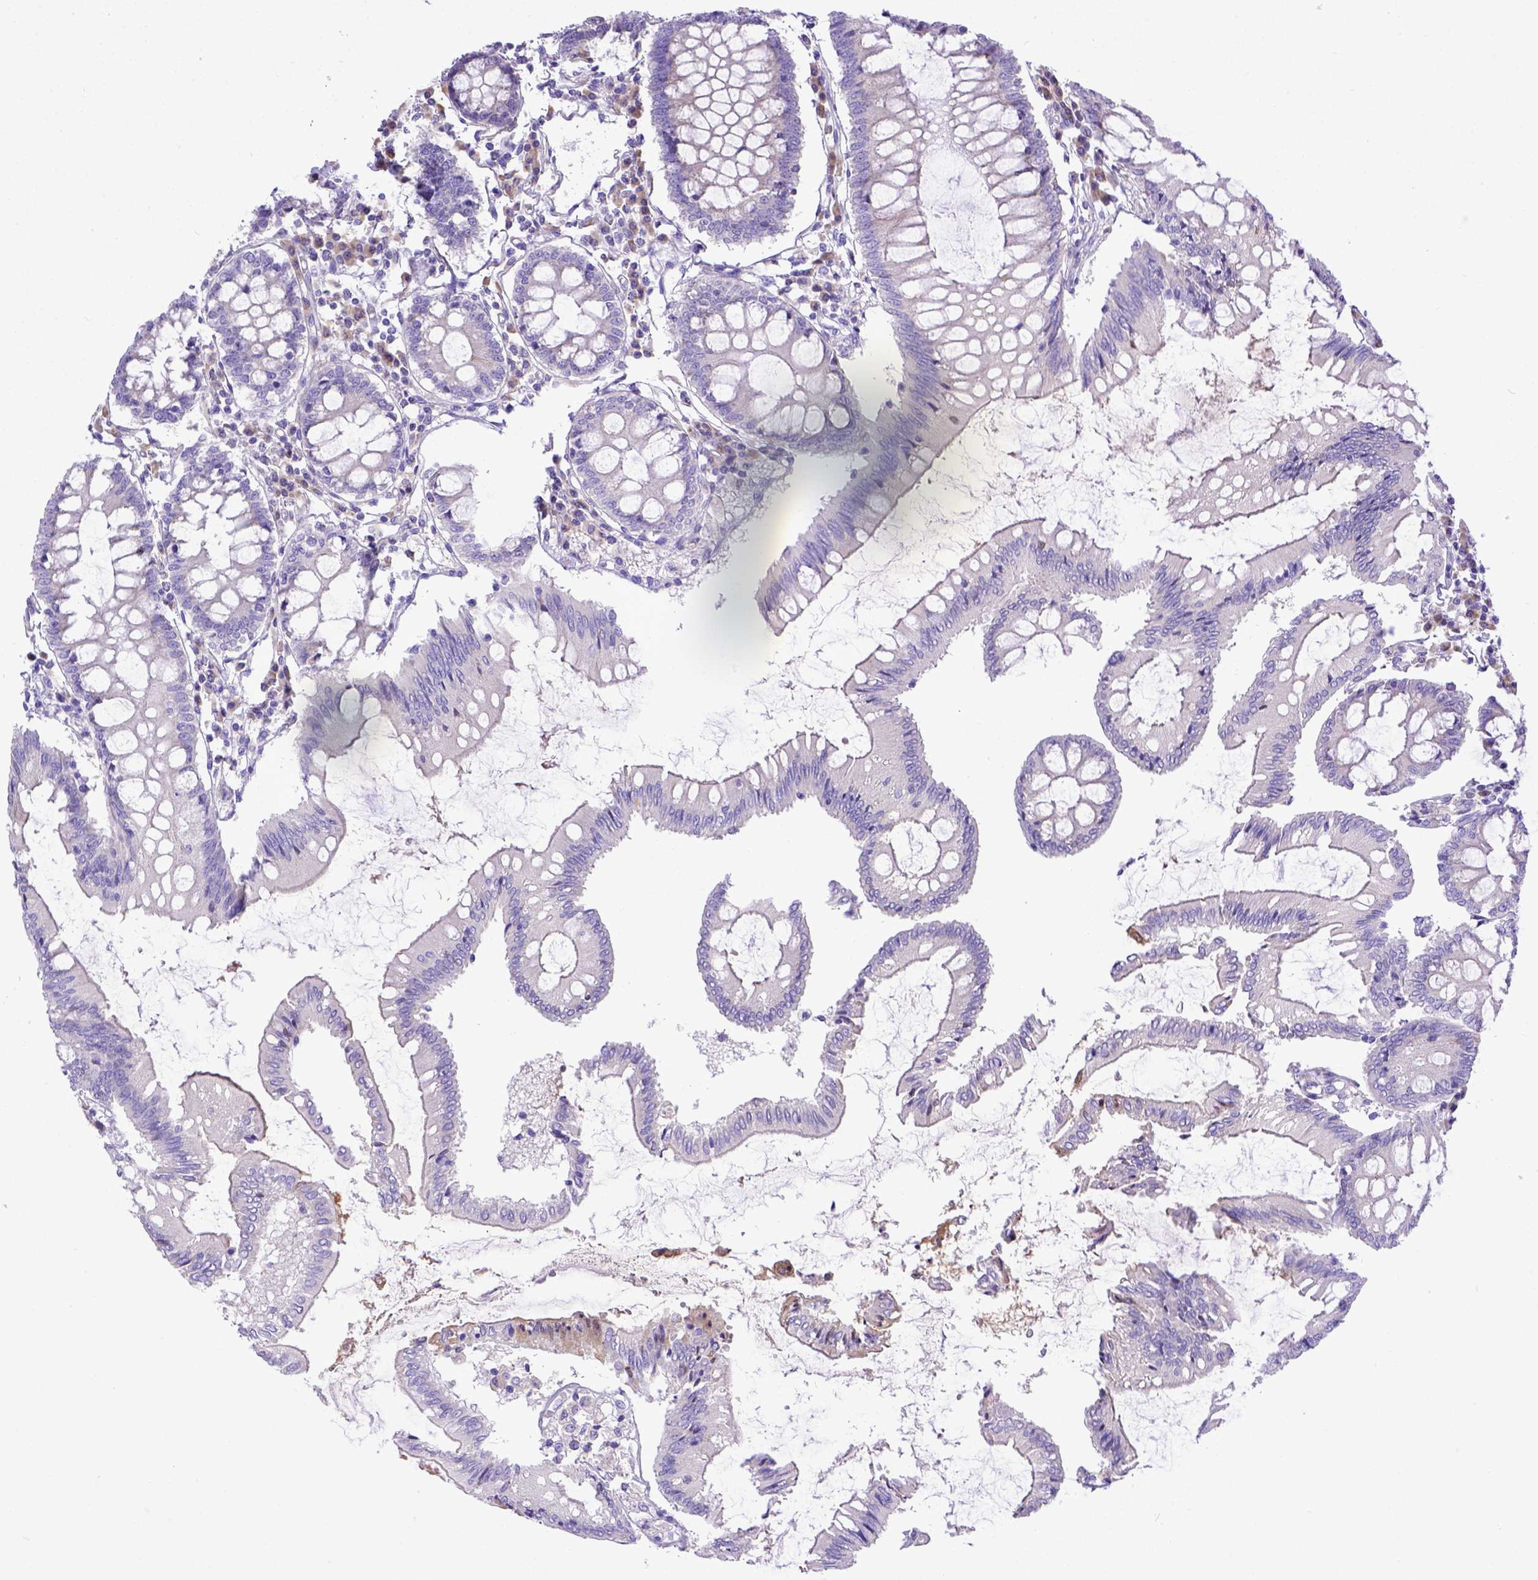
{"staining": {"intensity": "negative", "quantity": "none", "location": "none"}, "tissue": "colon", "cell_type": "Endothelial cells", "image_type": "normal", "snomed": [{"axis": "morphology", "description": "Normal tissue, NOS"}, {"axis": "morphology", "description": "Adenocarcinoma, NOS"}, {"axis": "topography", "description": "Colon"}], "caption": "A high-resolution photomicrograph shows immunohistochemistry staining of benign colon, which displays no significant staining in endothelial cells.", "gene": "CFAP300", "patient": {"sex": "male", "age": 83}}